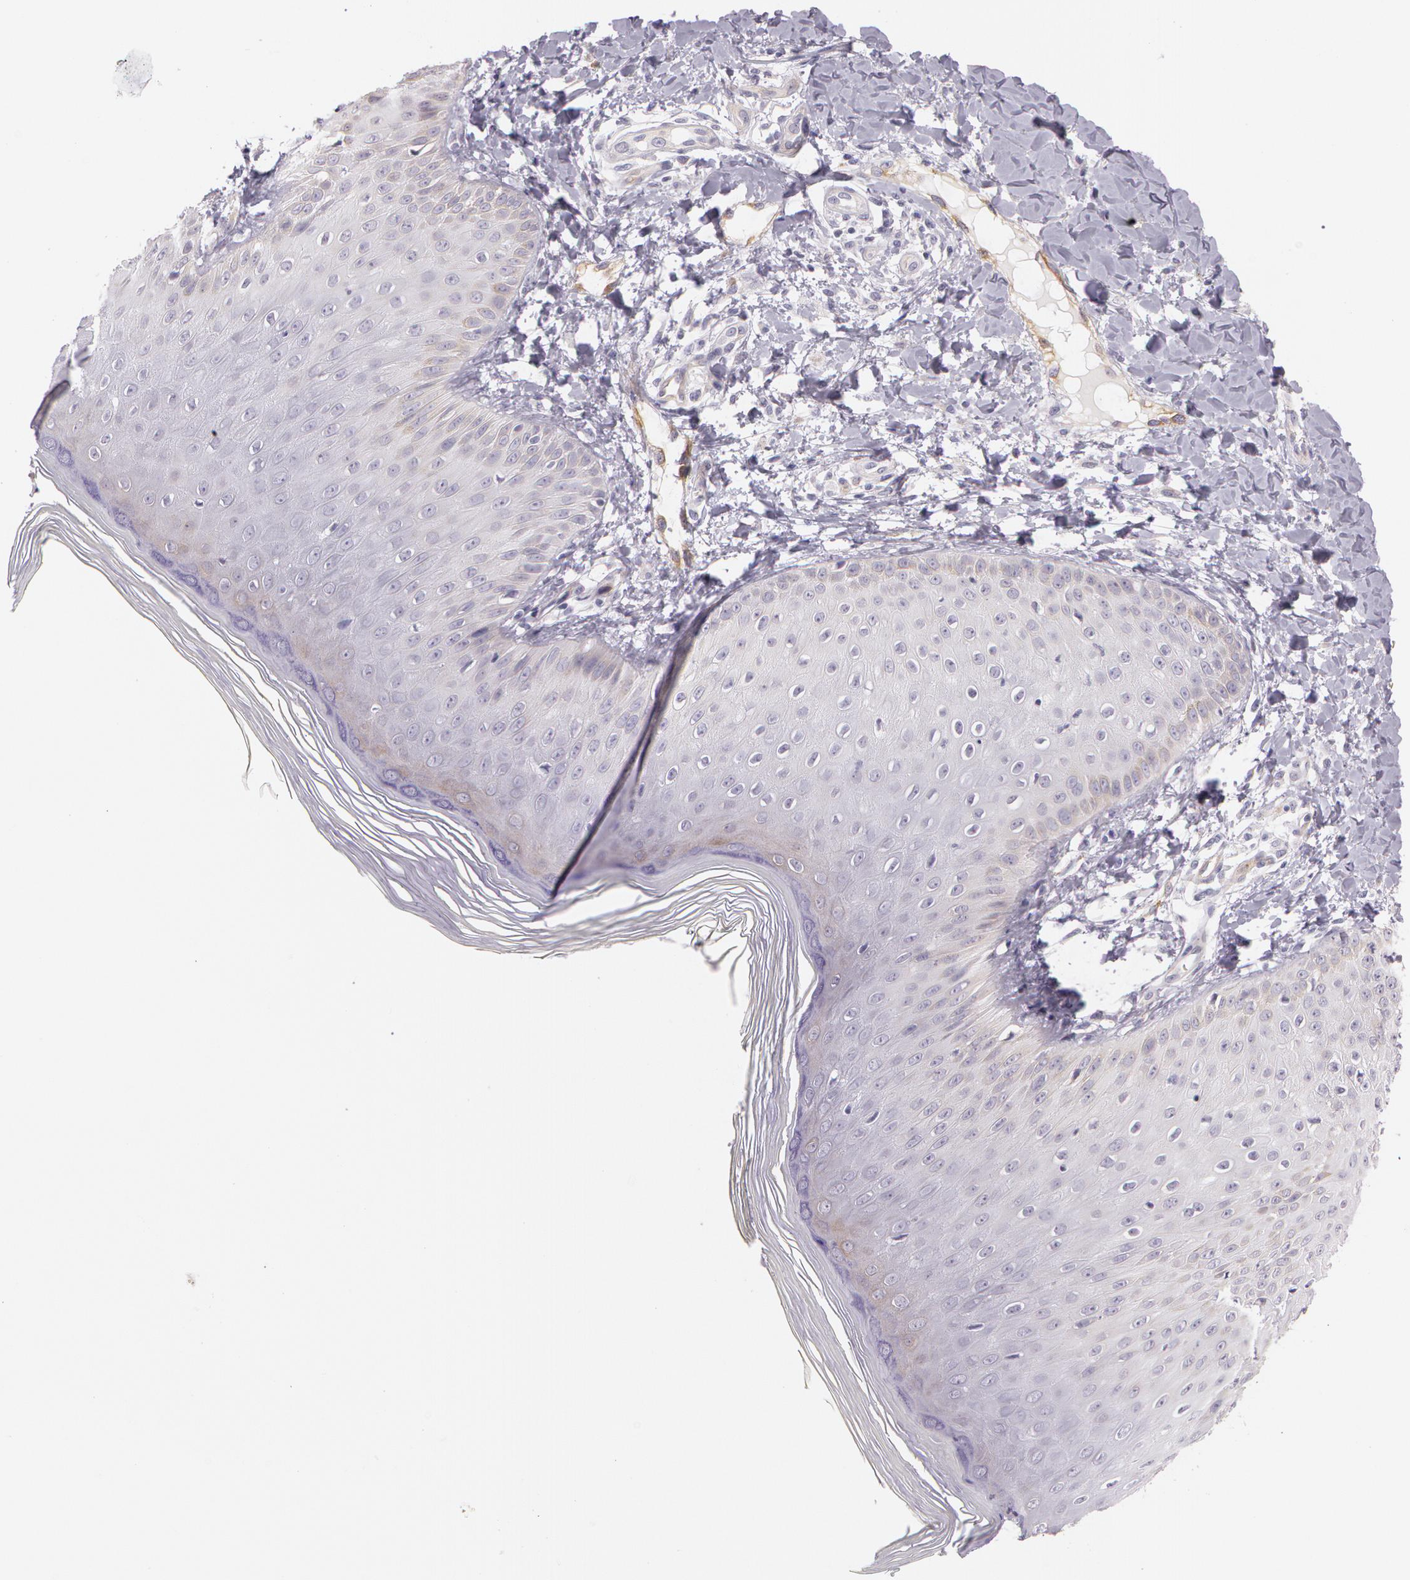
{"staining": {"intensity": "negative", "quantity": "none", "location": "none"}, "tissue": "skin", "cell_type": "Epidermal cells", "image_type": "normal", "snomed": [{"axis": "morphology", "description": "Normal tissue, NOS"}, {"axis": "morphology", "description": "Inflammation, NOS"}, {"axis": "topography", "description": "Soft tissue"}, {"axis": "topography", "description": "Anal"}], "caption": "IHC of benign skin demonstrates no staining in epidermal cells.", "gene": "APP", "patient": {"sex": "female", "age": 15}}